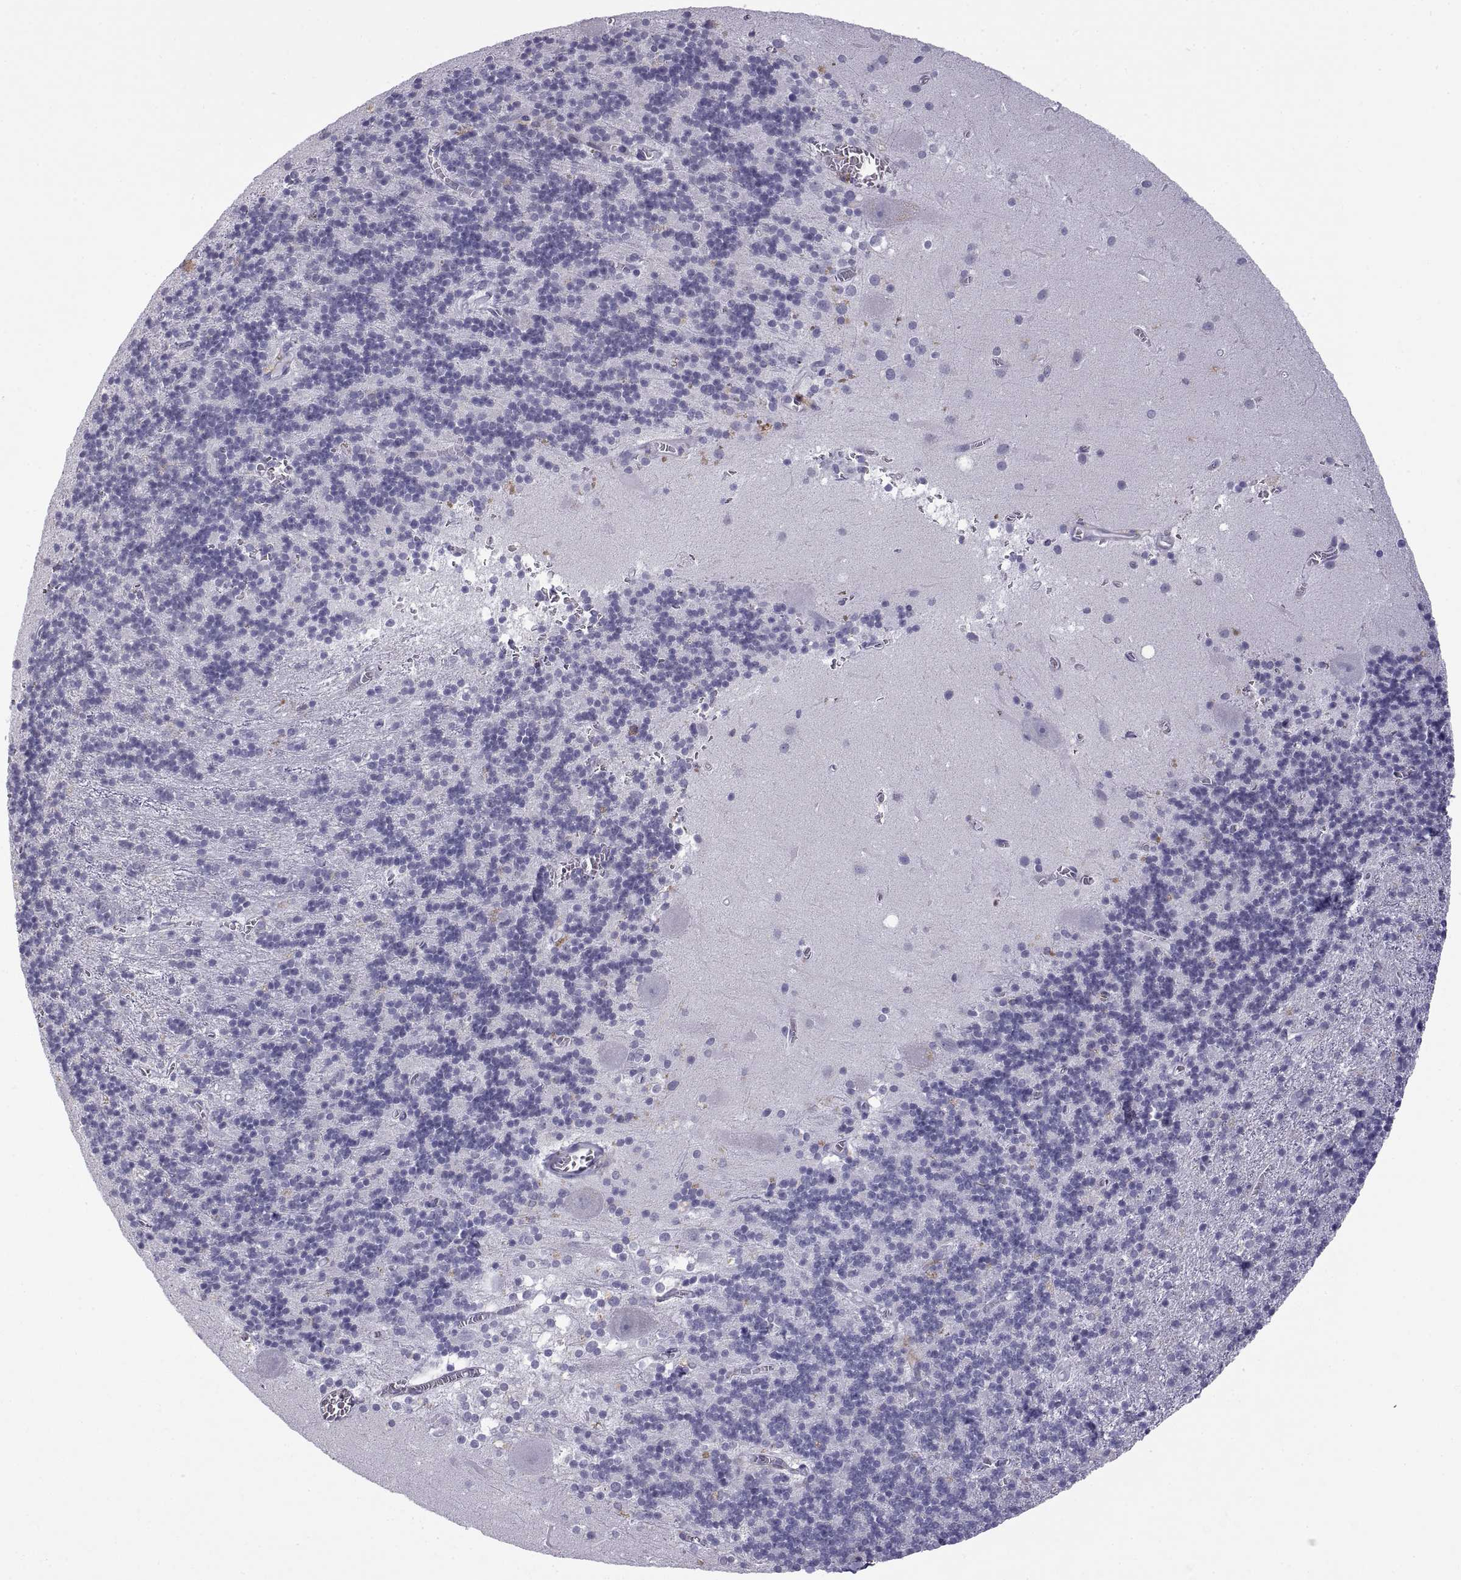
{"staining": {"intensity": "negative", "quantity": "none", "location": "none"}, "tissue": "cerebellum", "cell_type": "Cells in granular layer", "image_type": "normal", "snomed": [{"axis": "morphology", "description": "Normal tissue, NOS"}, {"axis": "topography", "description": "Cerebellum"}], "caption": "DAB immunohistochemical staining of benign cerebellum reveals no significant staining in cells in granular layer. (Stains: DAB immunohistochemistry (IHC) with hematoxylin counter stain, Microscopy: brightfield microscopy at high magnification).", "gene": "RGS19", "patient": {"sex": "male", "age": 70}}